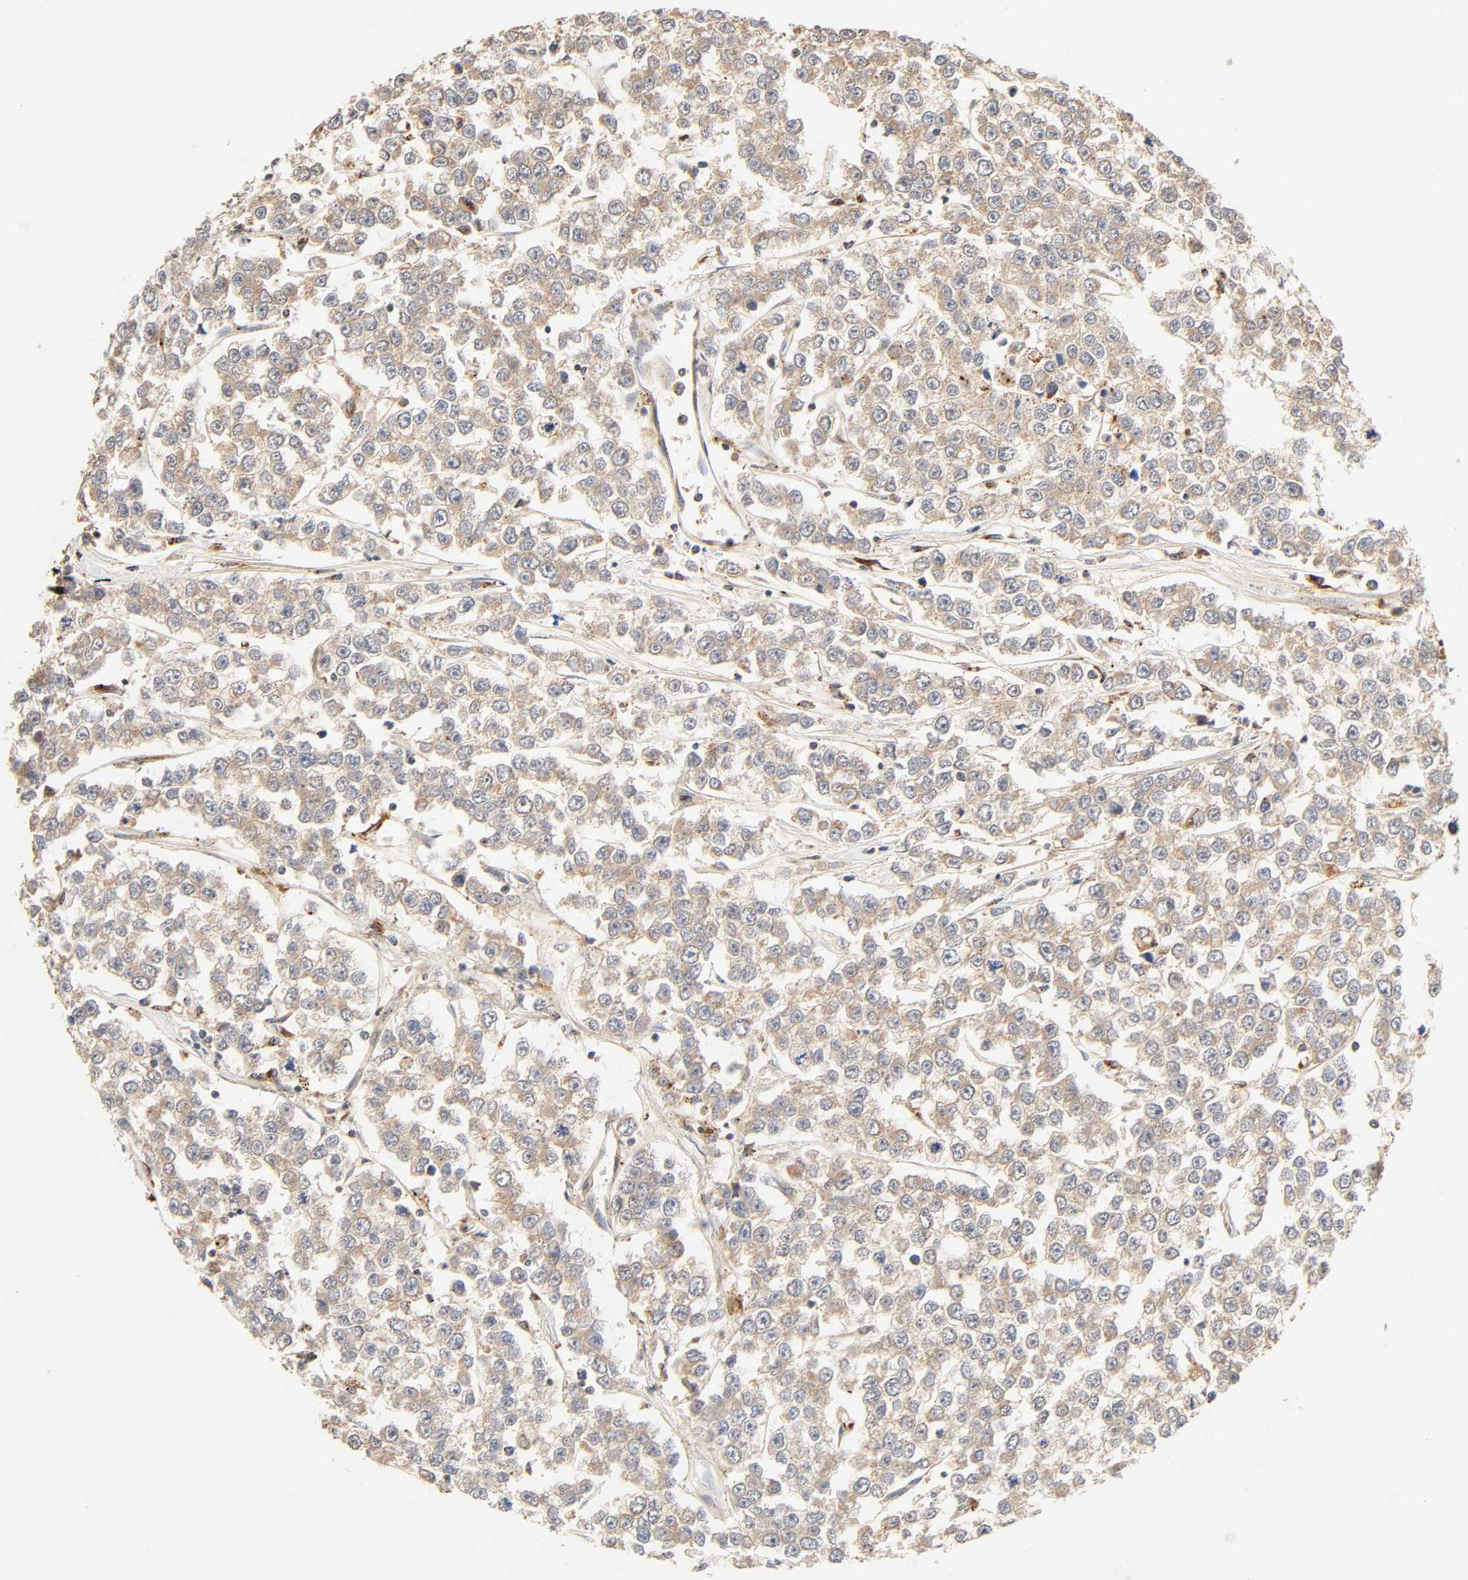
{"staining": {"intensity": "moderate", "quantity": ">75%", "location": "cytoplasmic/membranous"}, "tissue": "testis cancer", "cell_type": "Tumor cells", "image_type": "cancer", "snomed": [{"axis": "morphology", "description": "Seminoma, NOS"}, {"axis": "morphology", "description": "Carcinoma, Embryonal, NOS"}, {"axis": "topography", "description": "Testis"}], "caption": "Testis cancer (embryonal carcinoma) was stained to show a protein in brown. There is medium levels of moderate cytoplasmic/membranous expression in approximately >75% of tumor cells.", "gene": "MAPK6", "patient": {"sex": "male", "age": 52}}